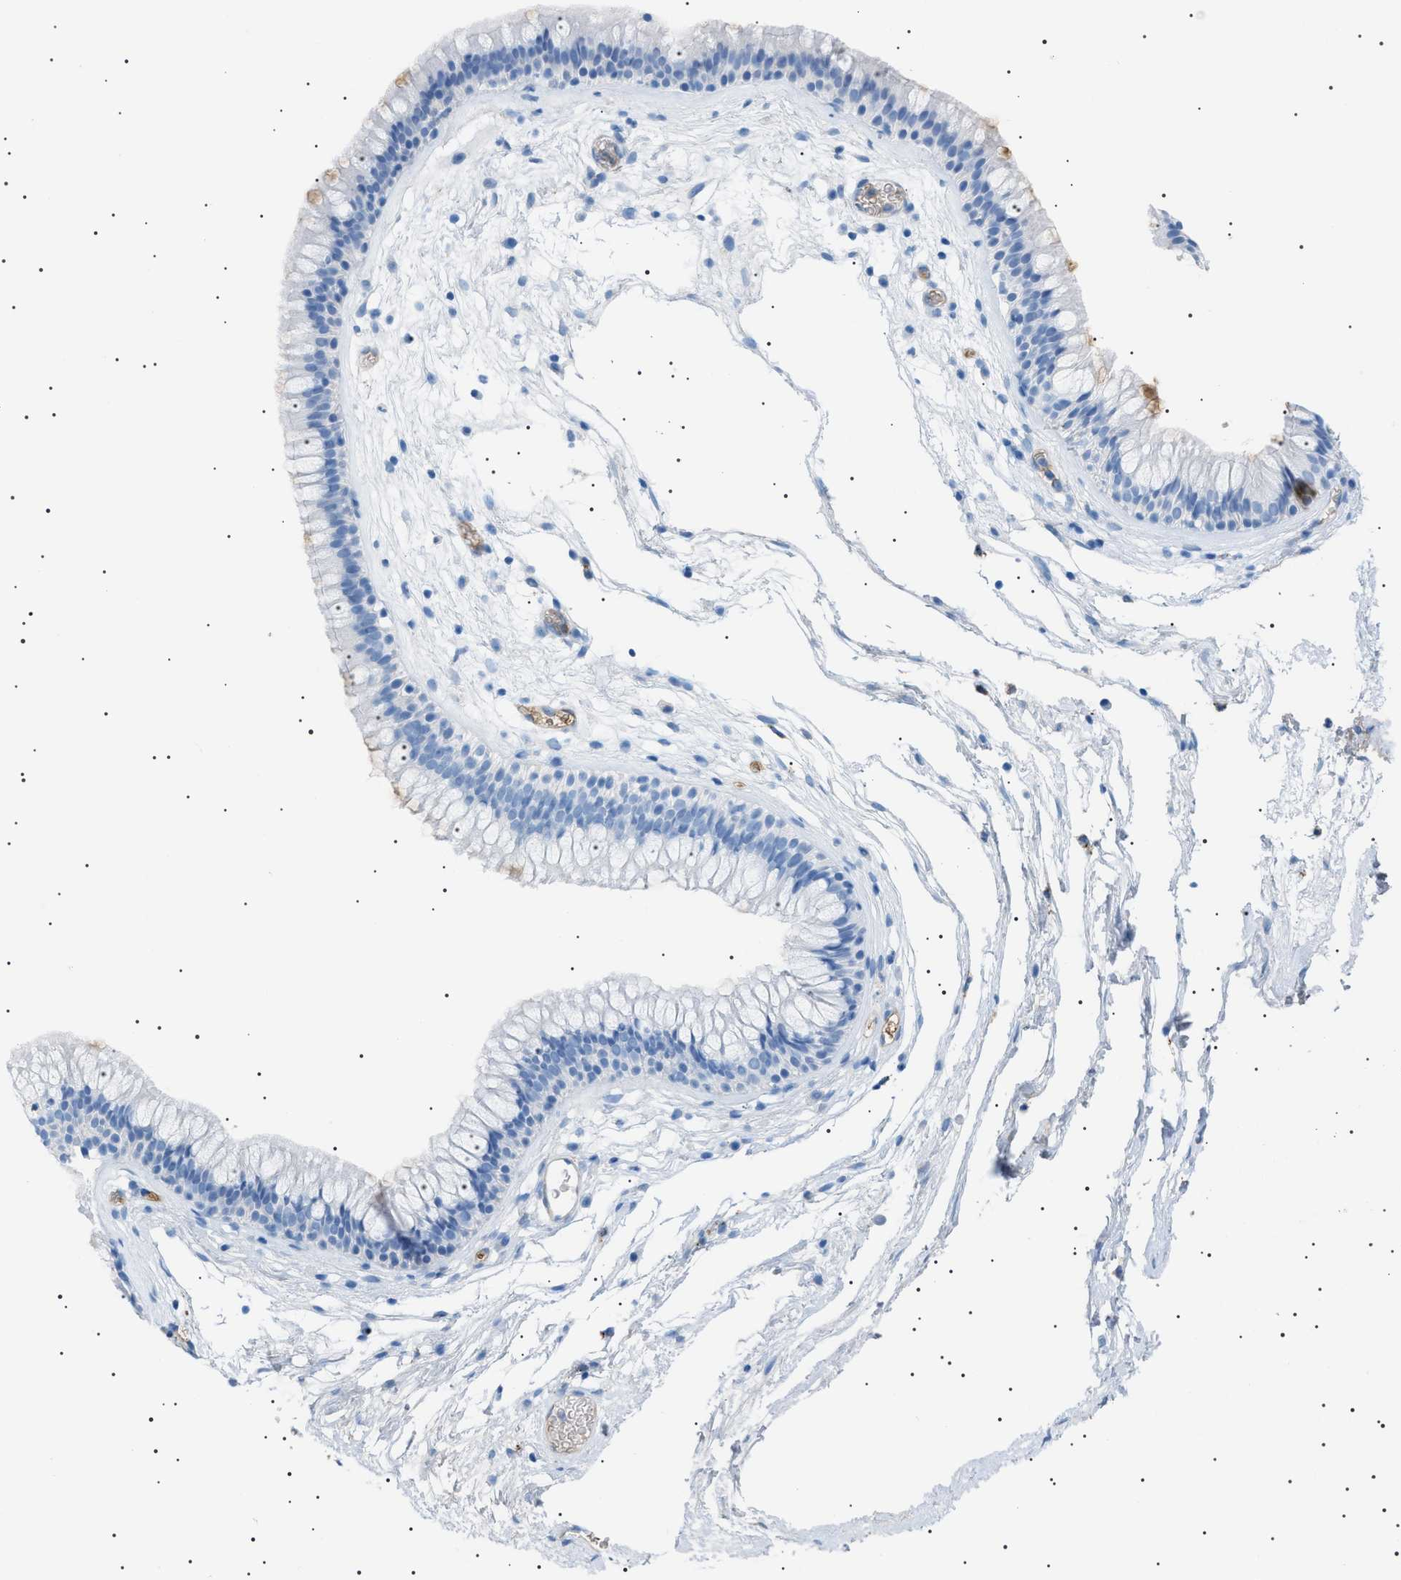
{"staining": {"intensity": "negative", "quantity": "none", "location": "none"}, "tissue": "nasopharynx", "cell_type": "Respiratory epithelial cells", "image_type": "normal", "snomed": [{"axis": "morphology", "description": "Normal tissue, NOS"}, {"axis": "morphology", "description": "Inflammation, NOS"}, {"axis": "topography", "description": "Nasopharynx"}], "caption": "Histopathology image shows no protein positivity in respiratory epithelial cells of normal nasopharynx.", "gene": "LPA", "patient": {"sex": "male", "age": 48}}